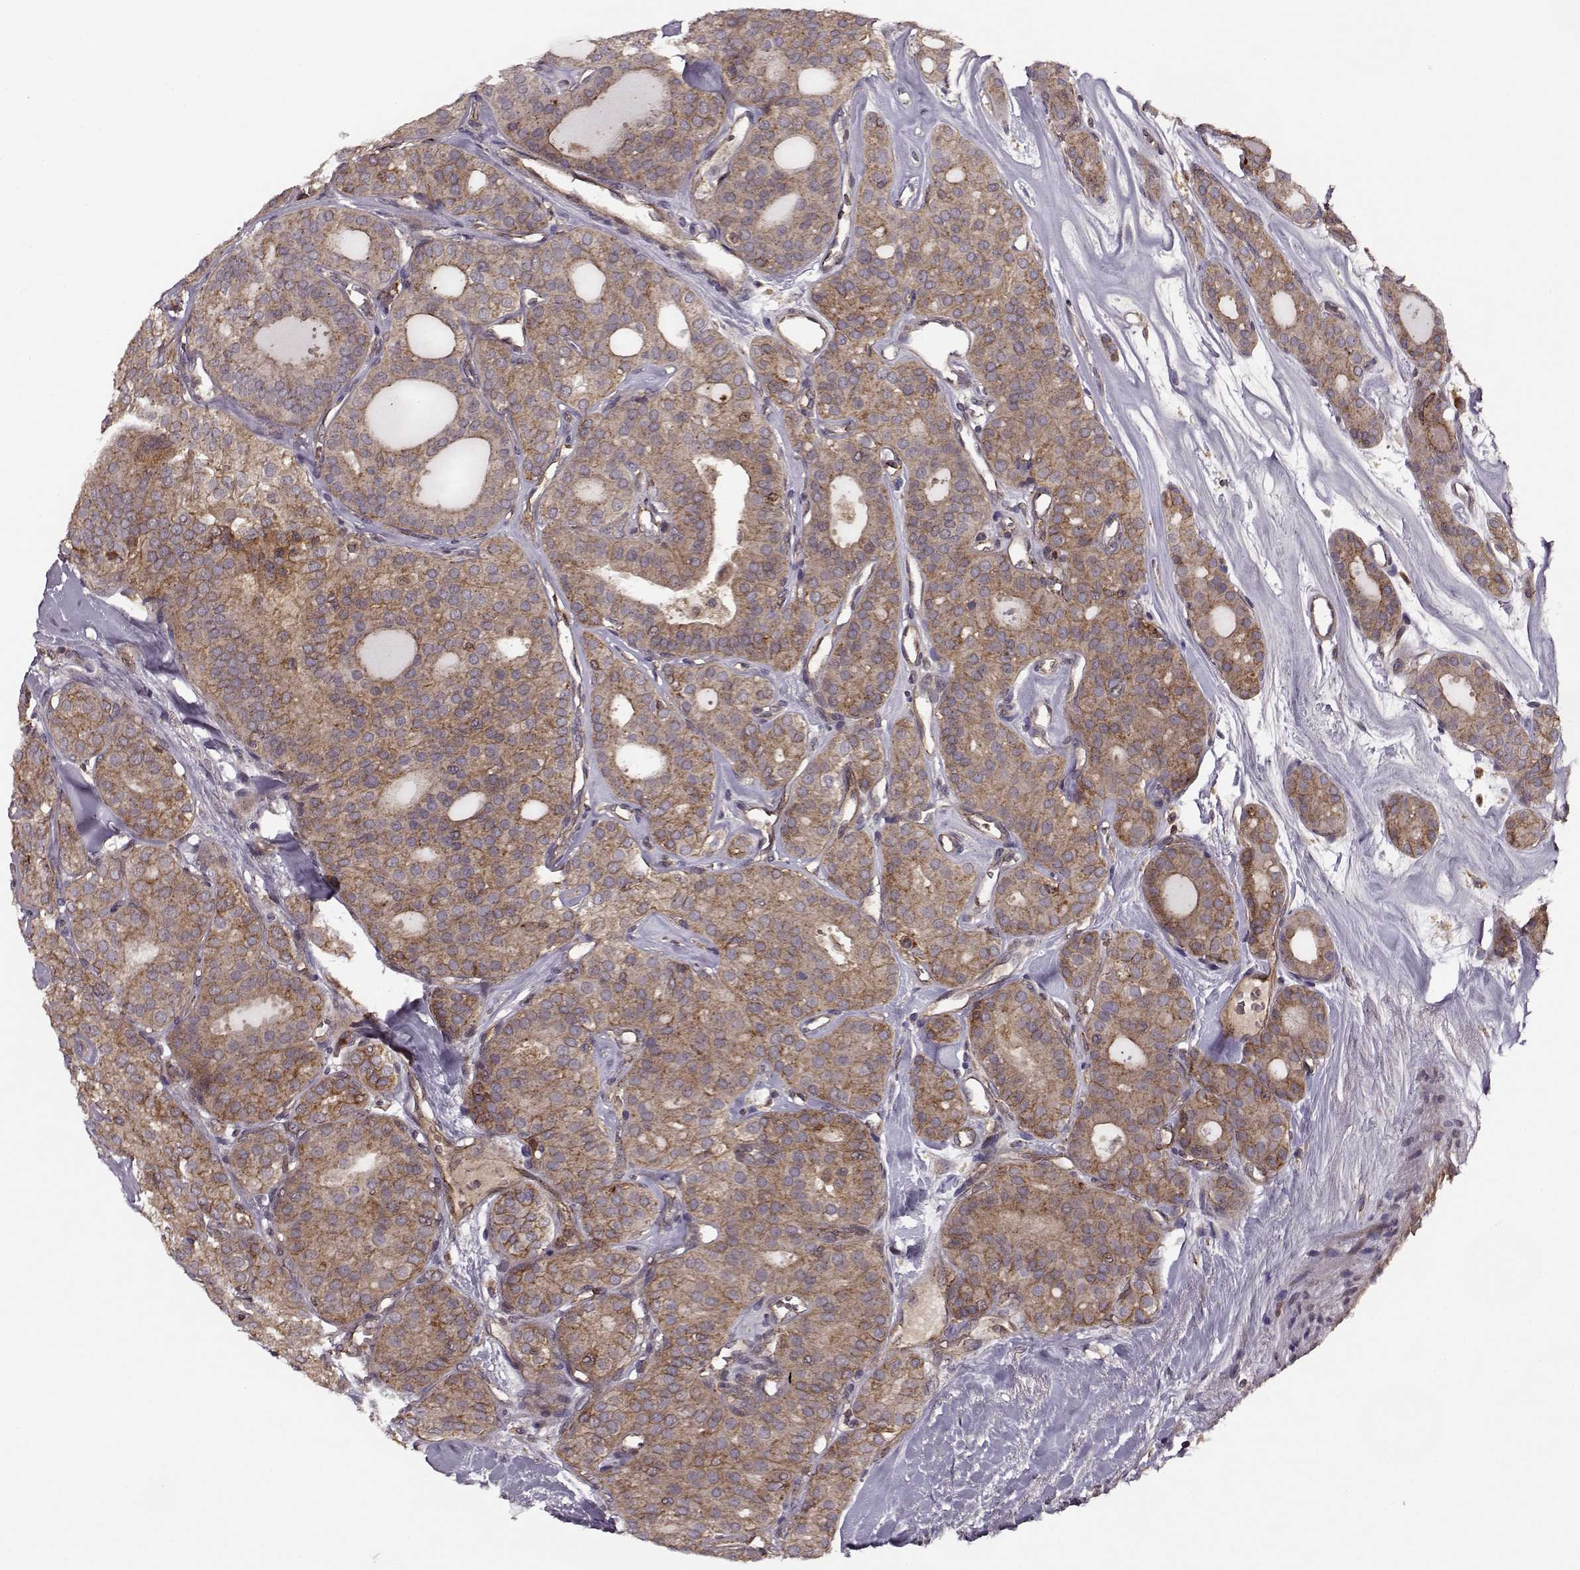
{"staining": {"intensity": "moderate", "quantity": ">75%", "location": "cytoplasmic/membranous"}, "tissue": "thyroid cancer", "cell_type": "Tumor cells", "image_type": "cancer", "snomed": [{"axis": "morphology", "description": "Follicular adenoma carcinoma, NOS"}, {"axis": "topography", "description": "Thyroid gland"}], "caption": "Human thyroid cancer stained with a brown dye reveals moderate cytoplasmic/membranous positive staining in approximately >75% of tumor cells.", "gene": "IFRD2", "patient": {"sex": "male", "age": 75}}